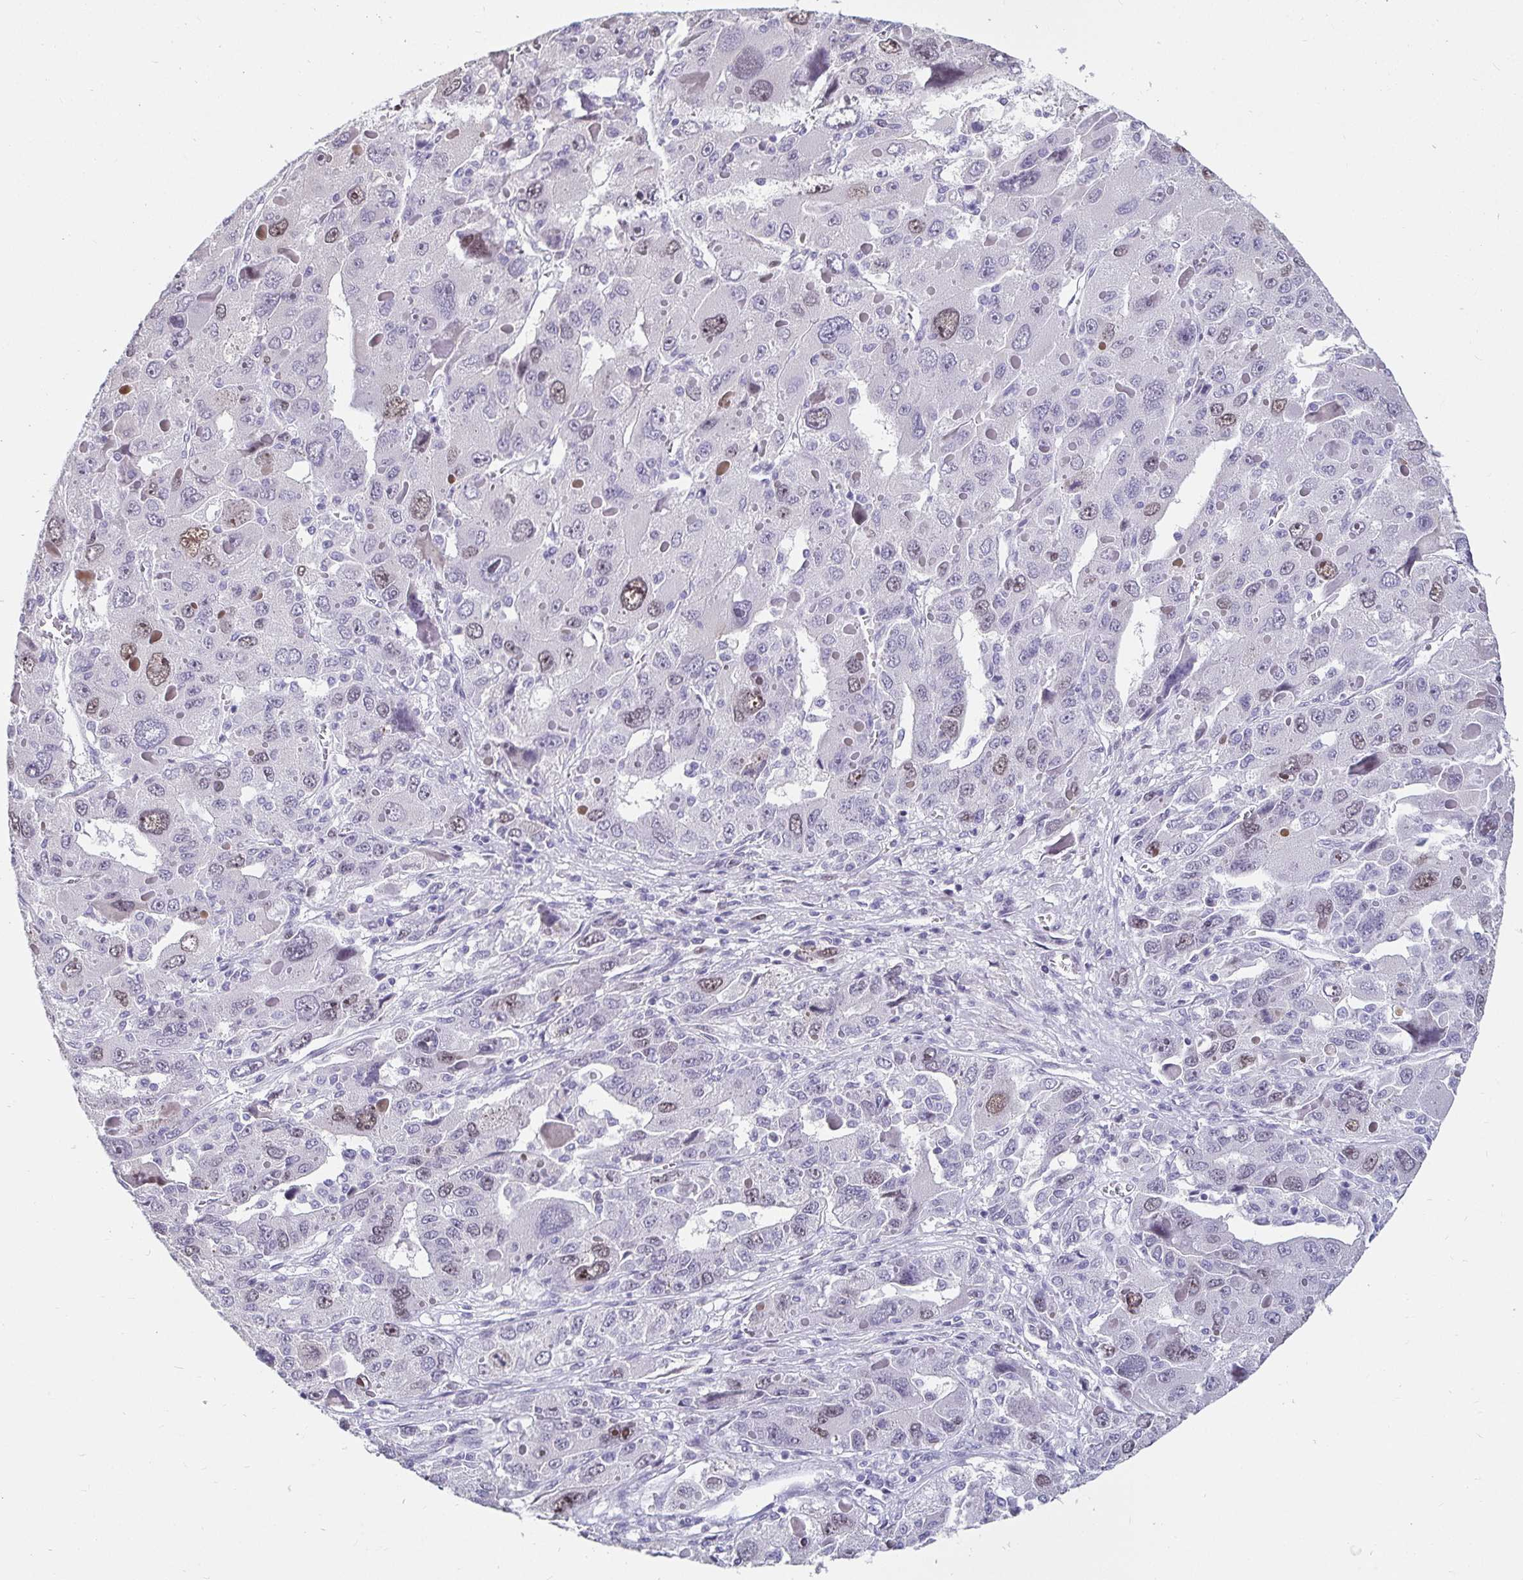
{"staining": {"intensity": "moderate", "quantity": "<25%", "location": "nuclear"}, "tissue": "liver cancer", "cell_type": "Tumor cells", "image_type": "cancer", "snomed": [{"axis": "morphology", "description": "Carcinoma, Hepatocellular, NOS"}, {"axis": "topography", "description": "Liver"}], "caption": "There is low levels of moderate nuclear expression in tumor cells of liver hepatocellular carcinoma, as demonstrated by immunohistochemical staining (brown color).", "gene": "ANLN", "patient": {"sex": "female", "age": 41}}